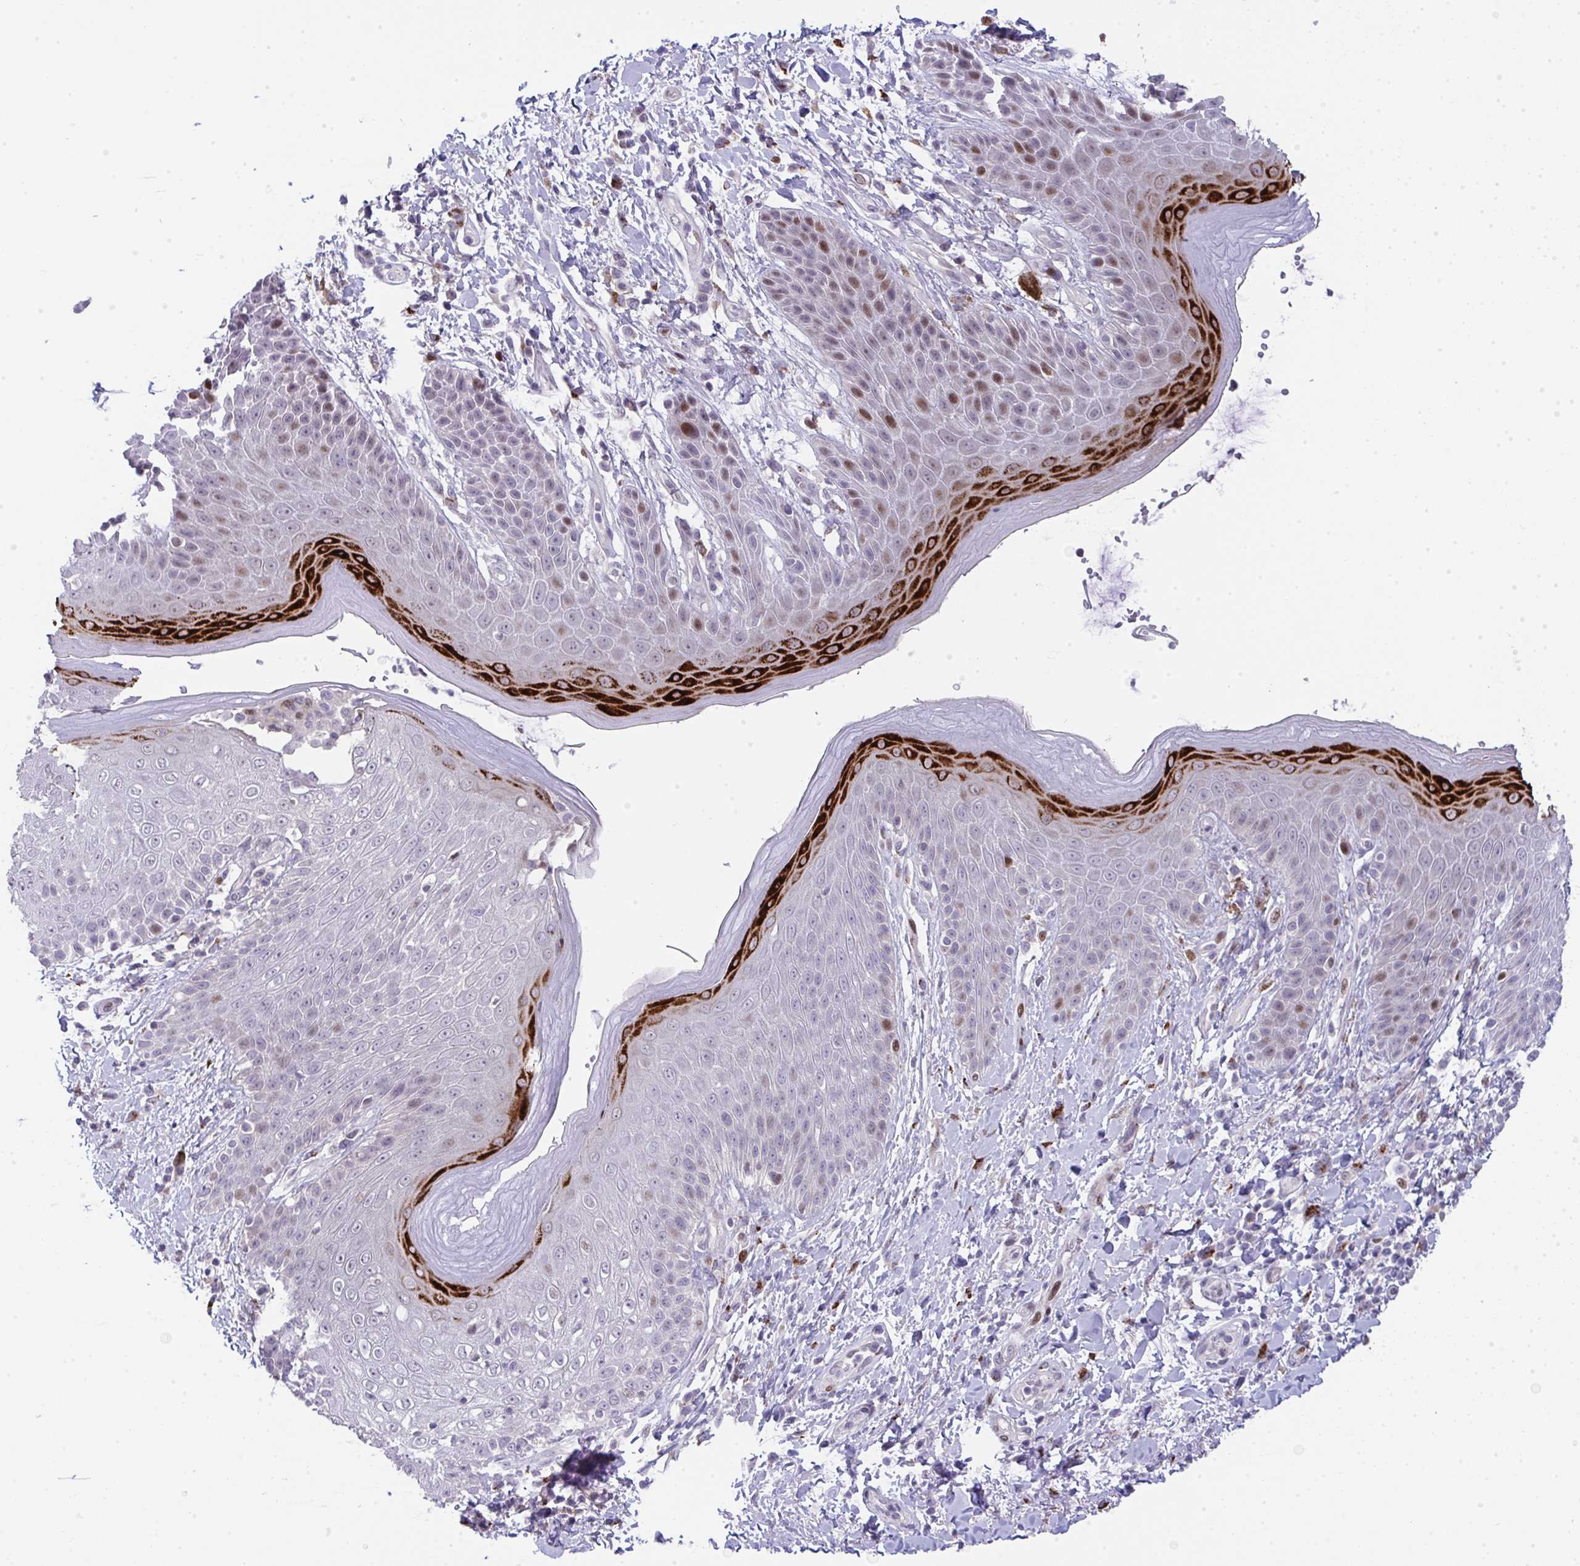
{"staining": {"intensity": "strong", "quantity": "25%-75%", "location": "cytoplasmic/membranous,nuclear"}, "tissue": "skin", "cell_type": "Epidermal cells", "image_type": "normal", "snomed": [{"axis": "morphology", "description": "Normal tissue, NOS"}, {"axis": "topography", "description": "Anal"}, {"axis": "topography", "description": "Peripheral nerve tissue"}], "caption": "Skin stained for a protein (brown) shows strong cytoplasmic/membranous,nuclear positive staining in about 25%-75% of epidermal cells.", "gene": "GALNT16", "patient": {"sex": "male", "age": 51}}